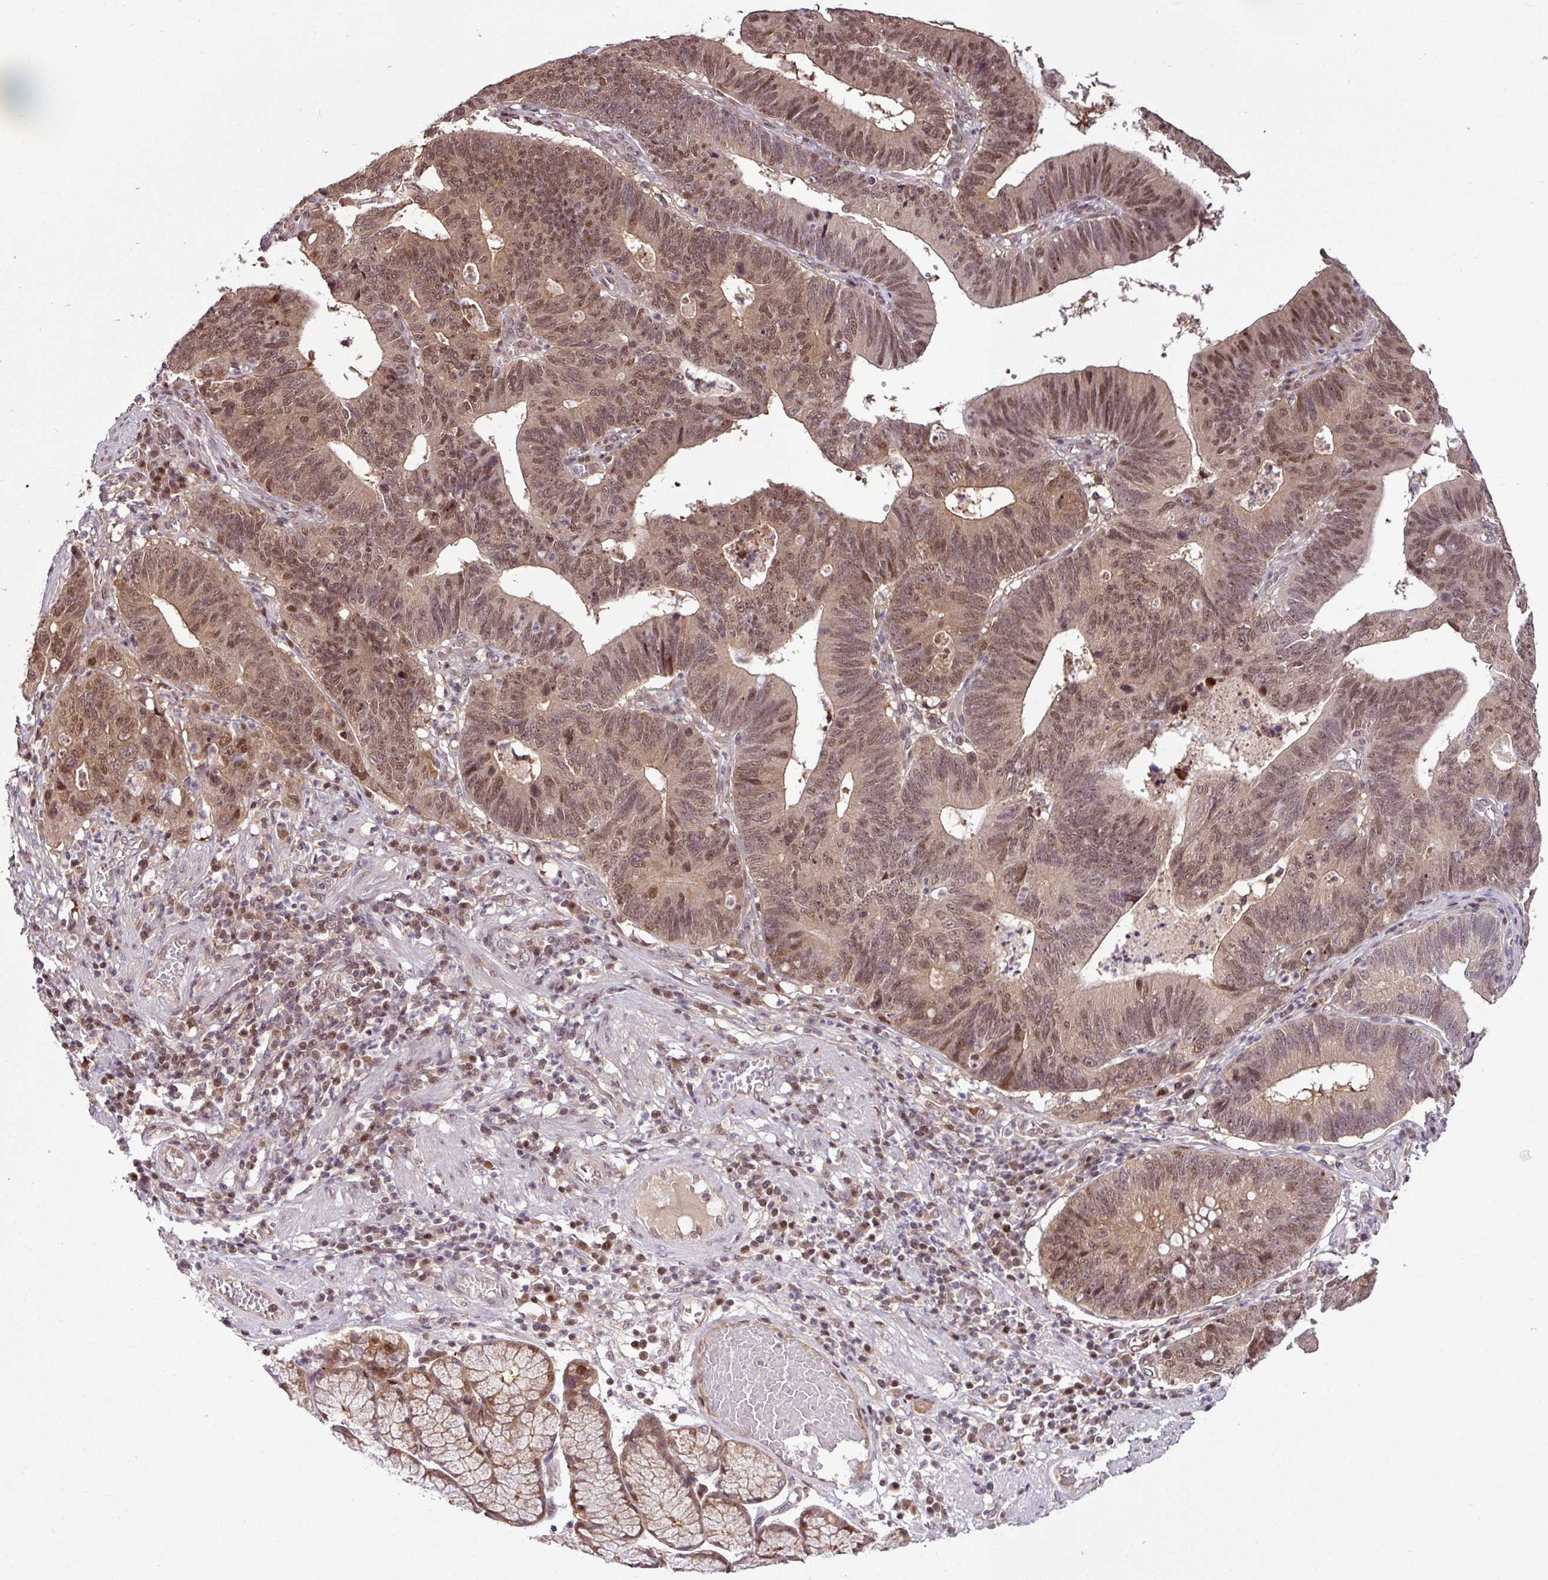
{"staining": {"intensity": "moderate", "quantity": ">75%", "location": "cytoplasmic/membranous,nuclear"}, "tissue": "stomach cancer", "cell_type": "Tumor cells", "image_type": "cancer", "snomed": [{"axis": "morphology", "description": "Adenocarcinoma, NOS"}, {"axis": "topography", "description": "Stomach"}], "caption": "Protein expression analysis of stomach cancer (adenocarcinoma) reveals moderate cytoplasmic/membranous and nuclear positivity in about >75% of tumor cells. The staining was performed using DAB, with brown indicating positive protein expression. Nuclei are stained blue with hematoxylin.", "gene": "ITPKC", "patient": {"sex": "male", "age": 59}}